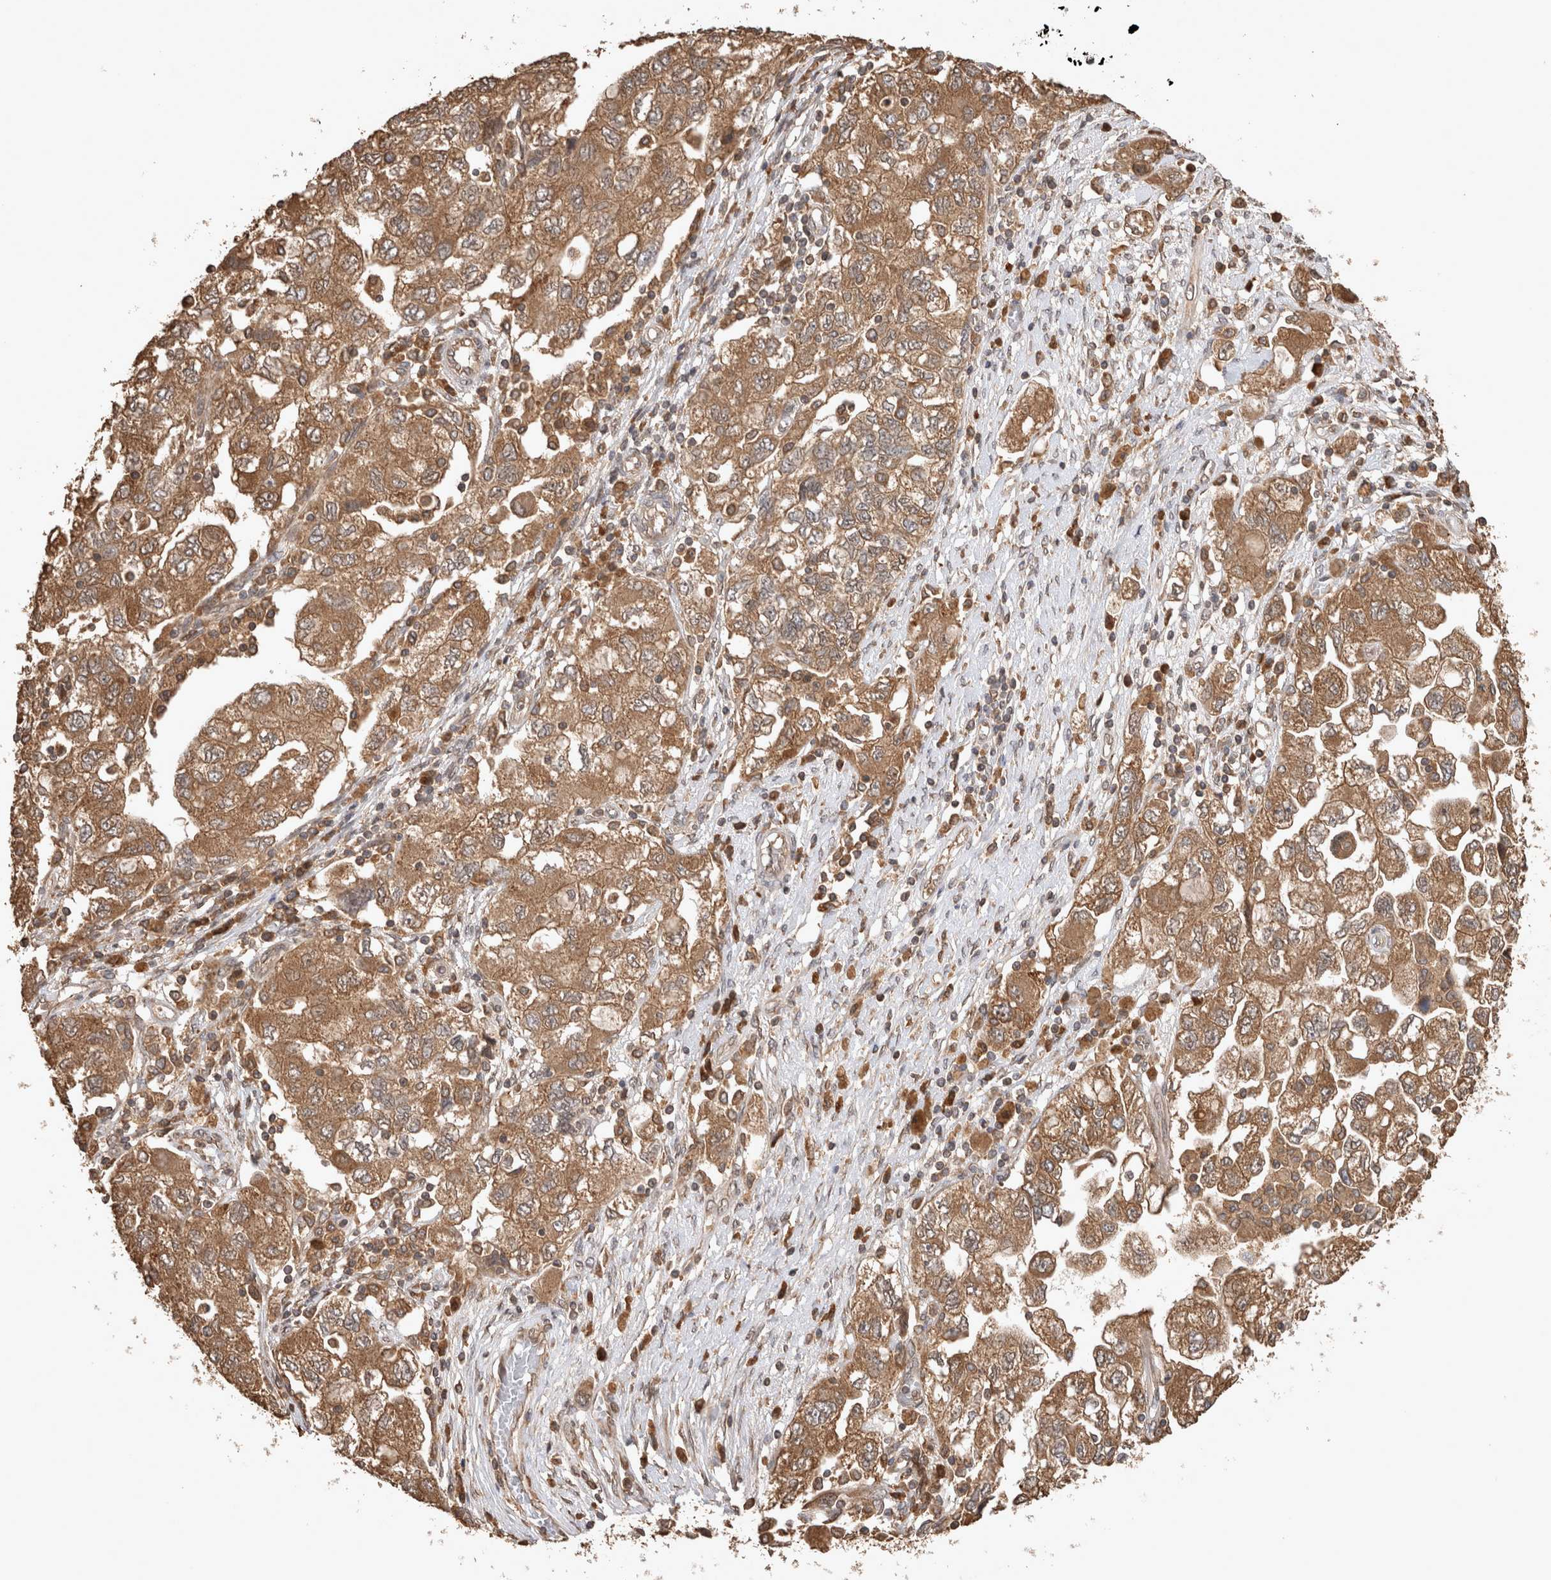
{"staining": {"intensity": "moderate", "quantity": ">75%", "location": "cytoplasmic/membranous"}, "tissue": "ovarian cancer", "cell_type": "Tumor cells", "image_type": "cancer", "snomed": [{"axis": "morphology", "description": "Carcinoma, NOS"}, {"axis": "morphology", "description": "Cystadenocarcinoma, serous, NOS"}, {"axis": "topography", "description": "Ovary"}], "caption": "Human ovarian cancer stained with a brown dye displays moderate cytoplasmic/membranous positive positivity in approximately >75% of tumor cells.", "gene": "OTUD7B", "patient": {"sex": "female", "age": 69}}